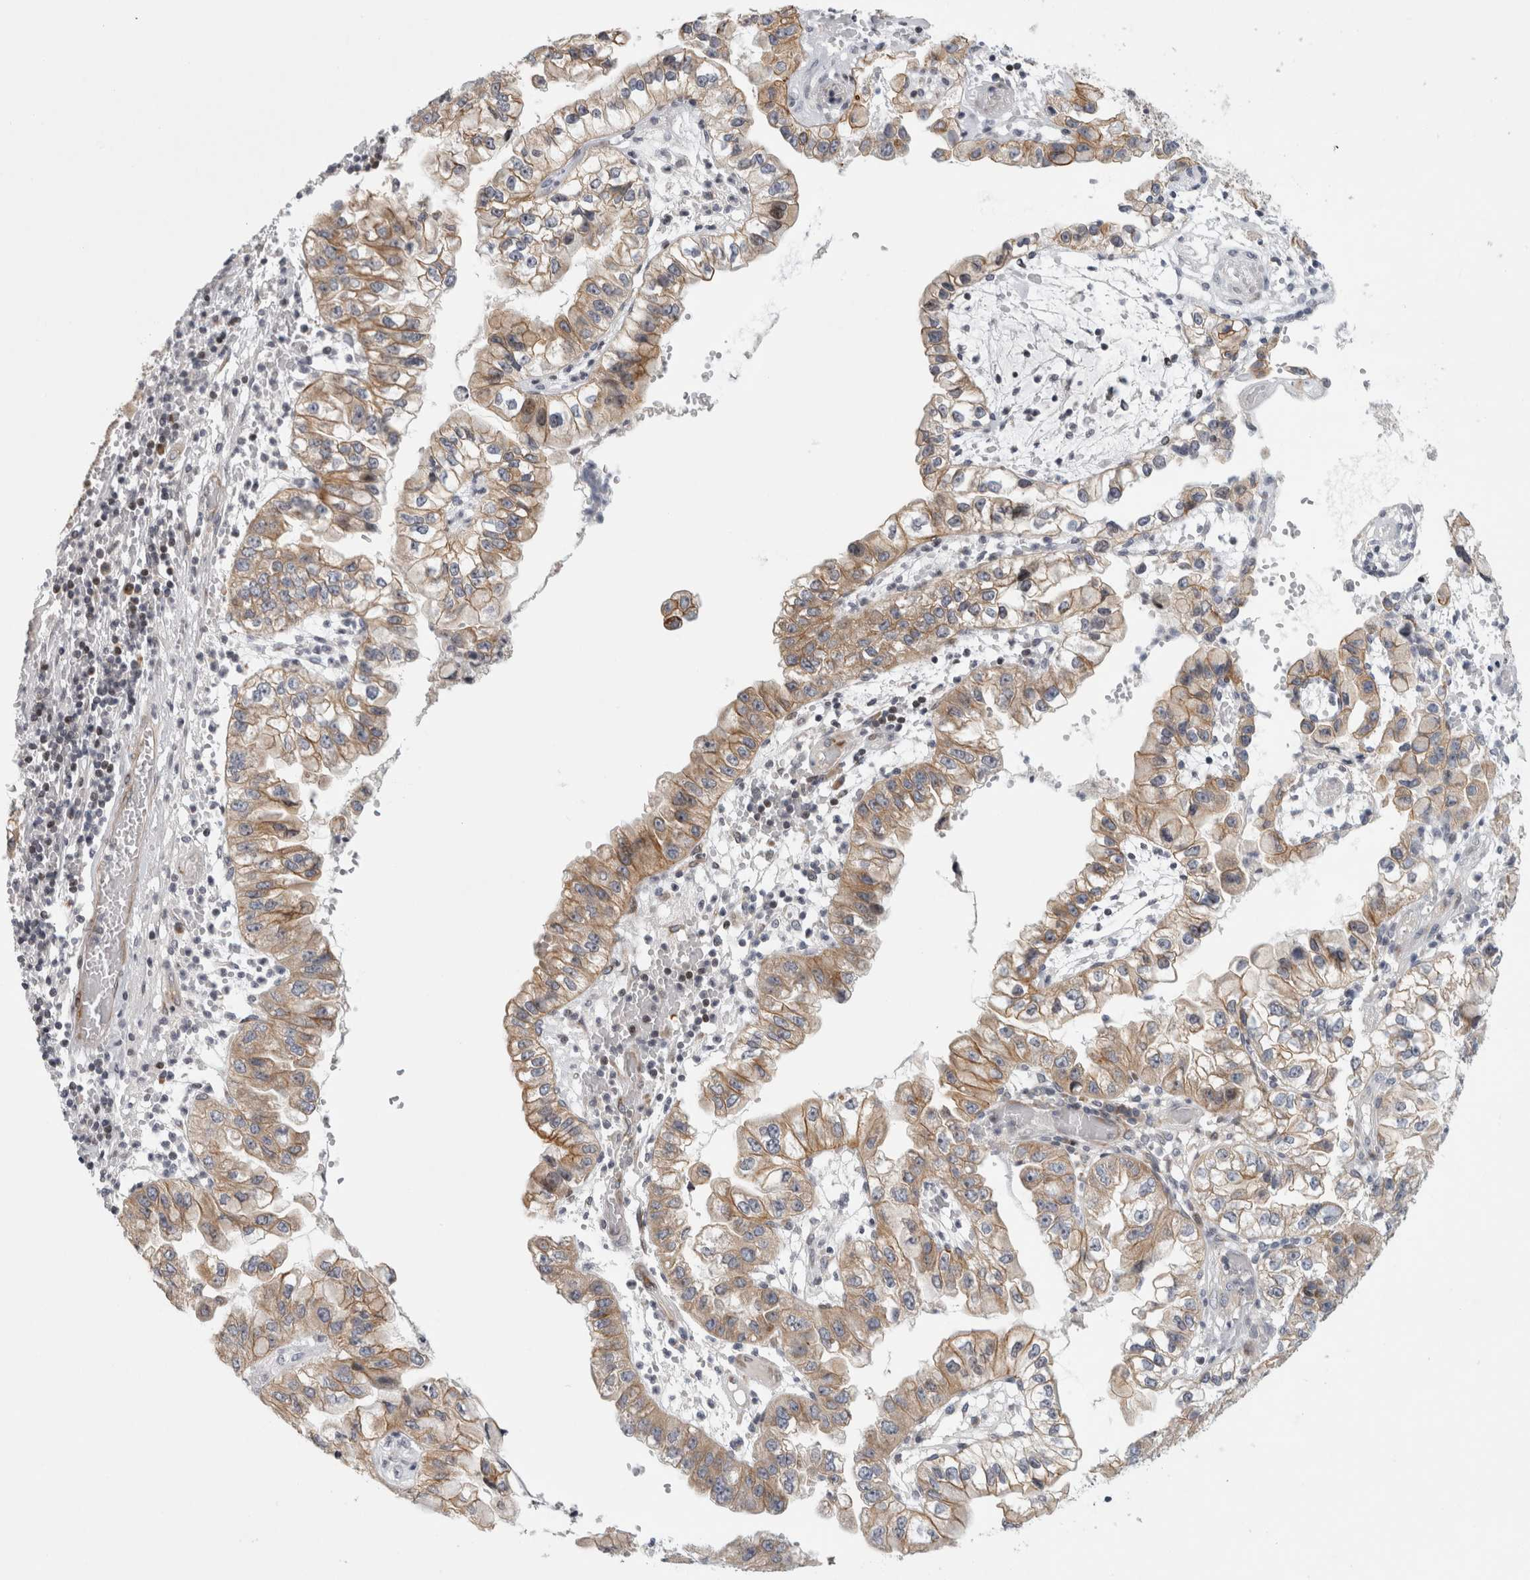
{"staining": {"intensity": "weak", "quantity": ">75%", "location": "cytoplasmic/membranous"}, "tissue": "liver cancer", "cell_type": "Tumor cells", "image_type": "cancer", "snomed": [{"axis": "morphology", "description": "Cholangiocarcinoma"}, {"axis": "topography", "description": "Liver"}], "caption": "Liver cholangiocarcinoma stained for a protein displays weak cytoplasmic/membranous positivity in tumor cells.", "gene": "UTP25", "patient": {"sex": "female", "age": 79}}